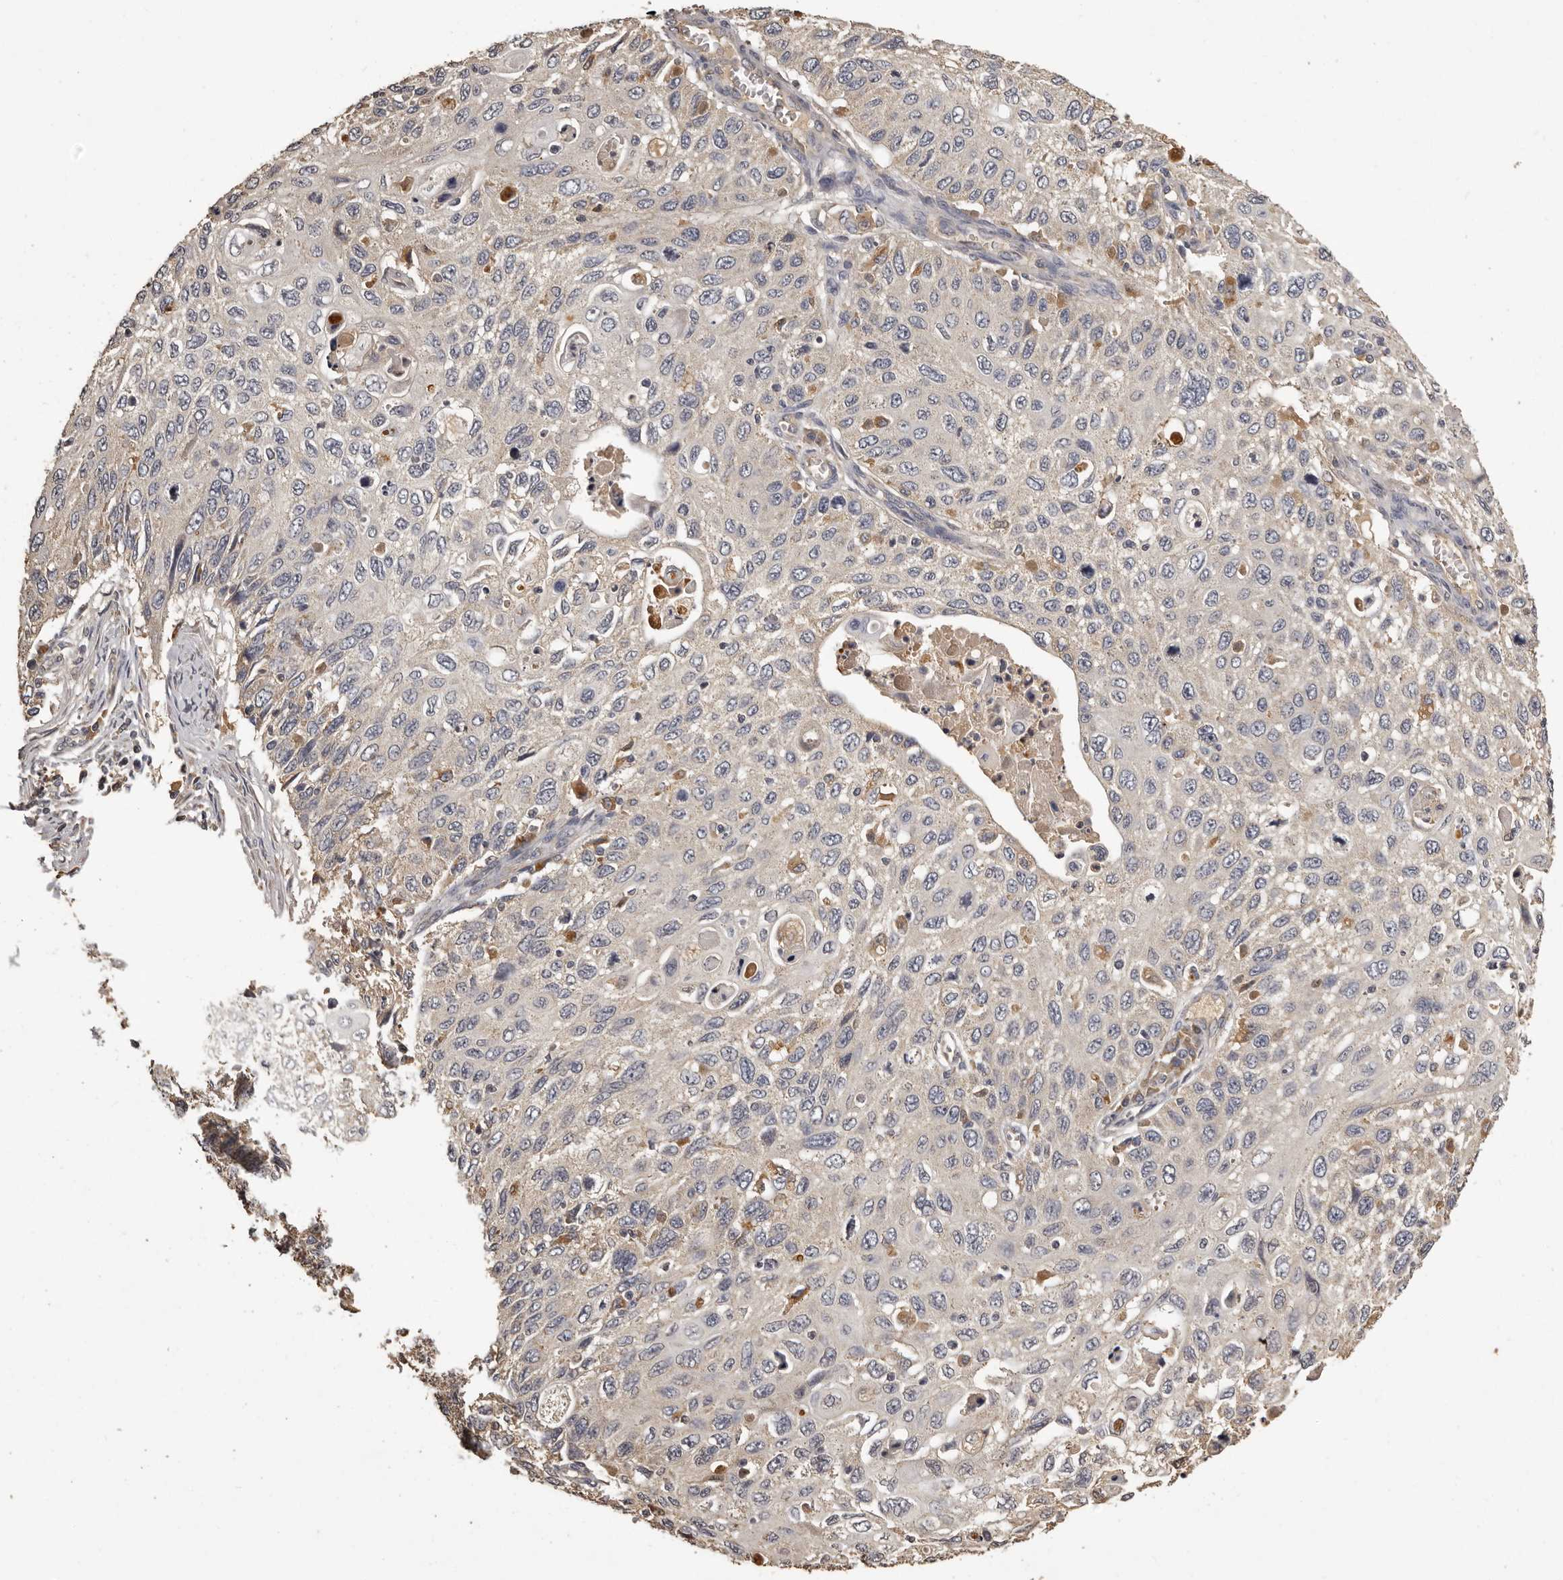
{"staining": {"intensity": "negative", "quantity": "none", "location": "none"}, "tissue": "cervical cancer", "cell_type": "Tumor cells", "image_type": "cancer", "snomed": [{"axis": "morphology", "description": "Squamous cell carcinoma, NOS"}, {"axis": "topography", "description": "Cervix"}], "caption": "DAB immunohistochemical staining of human cervical cancer shows no significant expression in tumor cells.", "gene": "MGAT5", "patient": {"sex": "female", "age": 70}}